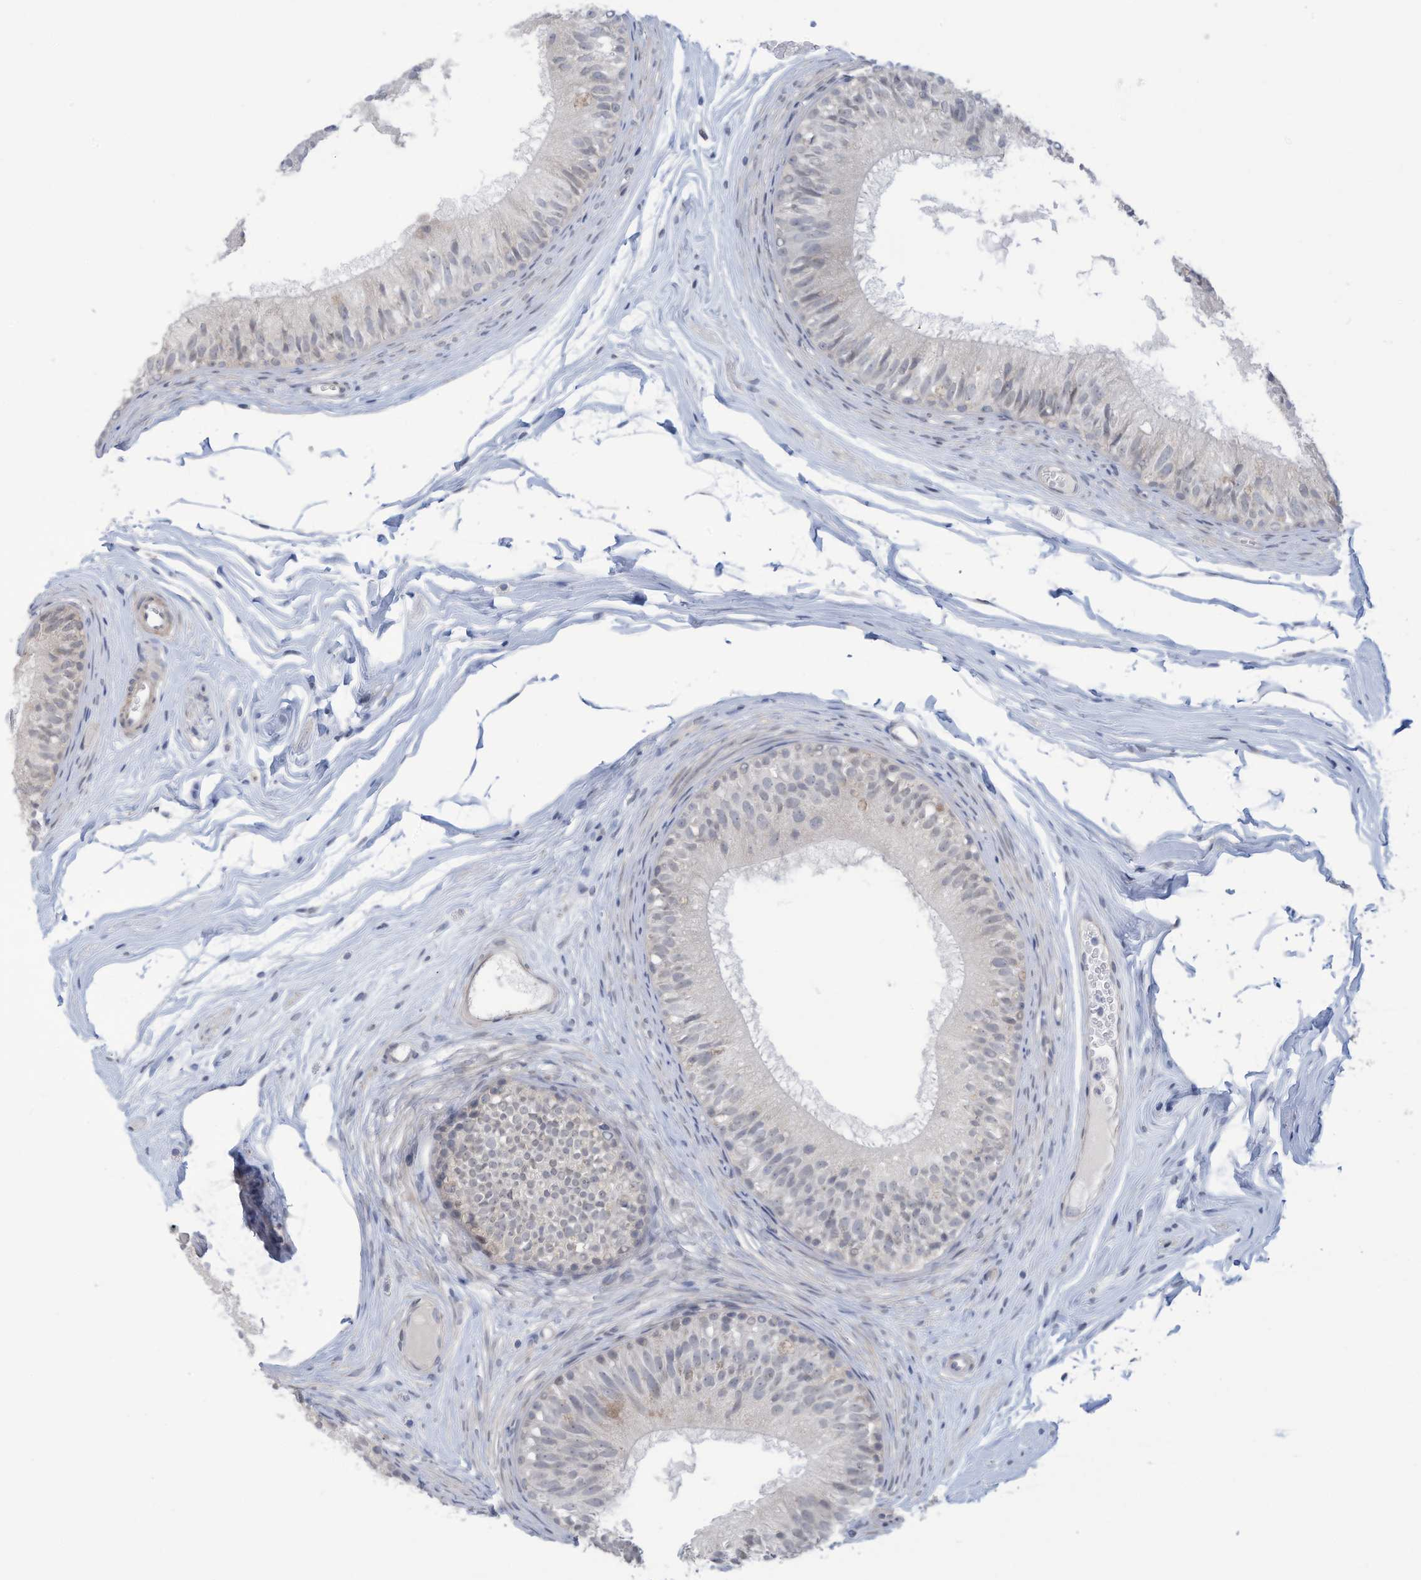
{"staining": {"intensity": "negative", "quantity": "none", "location": "none"}, "tissue": "epididymis", "cell_type": "Glandular cells", "image_type": "normal", "snomed": [{"axis": "morphology", "description": "Normal tissue, NOS"}, {"axis": "morphology", "description": "Seminoma in situ"}, {"axis": "topography", "description": "Testis"}, {"axis": "topography", "description": "Epididymis"}], "caption": "Protein analysis of unremarkable epididymis displays no significant staining in glandular cells. The staining was performed using DAB (3,3'-diaminobenzidine) to visualize the protein expression in brown, while the nuclei were stained in blue with hematoxylin (Magnification: 20x).", "gene": "ZNF292", "patient": {"sex": "male", "age": 28}}